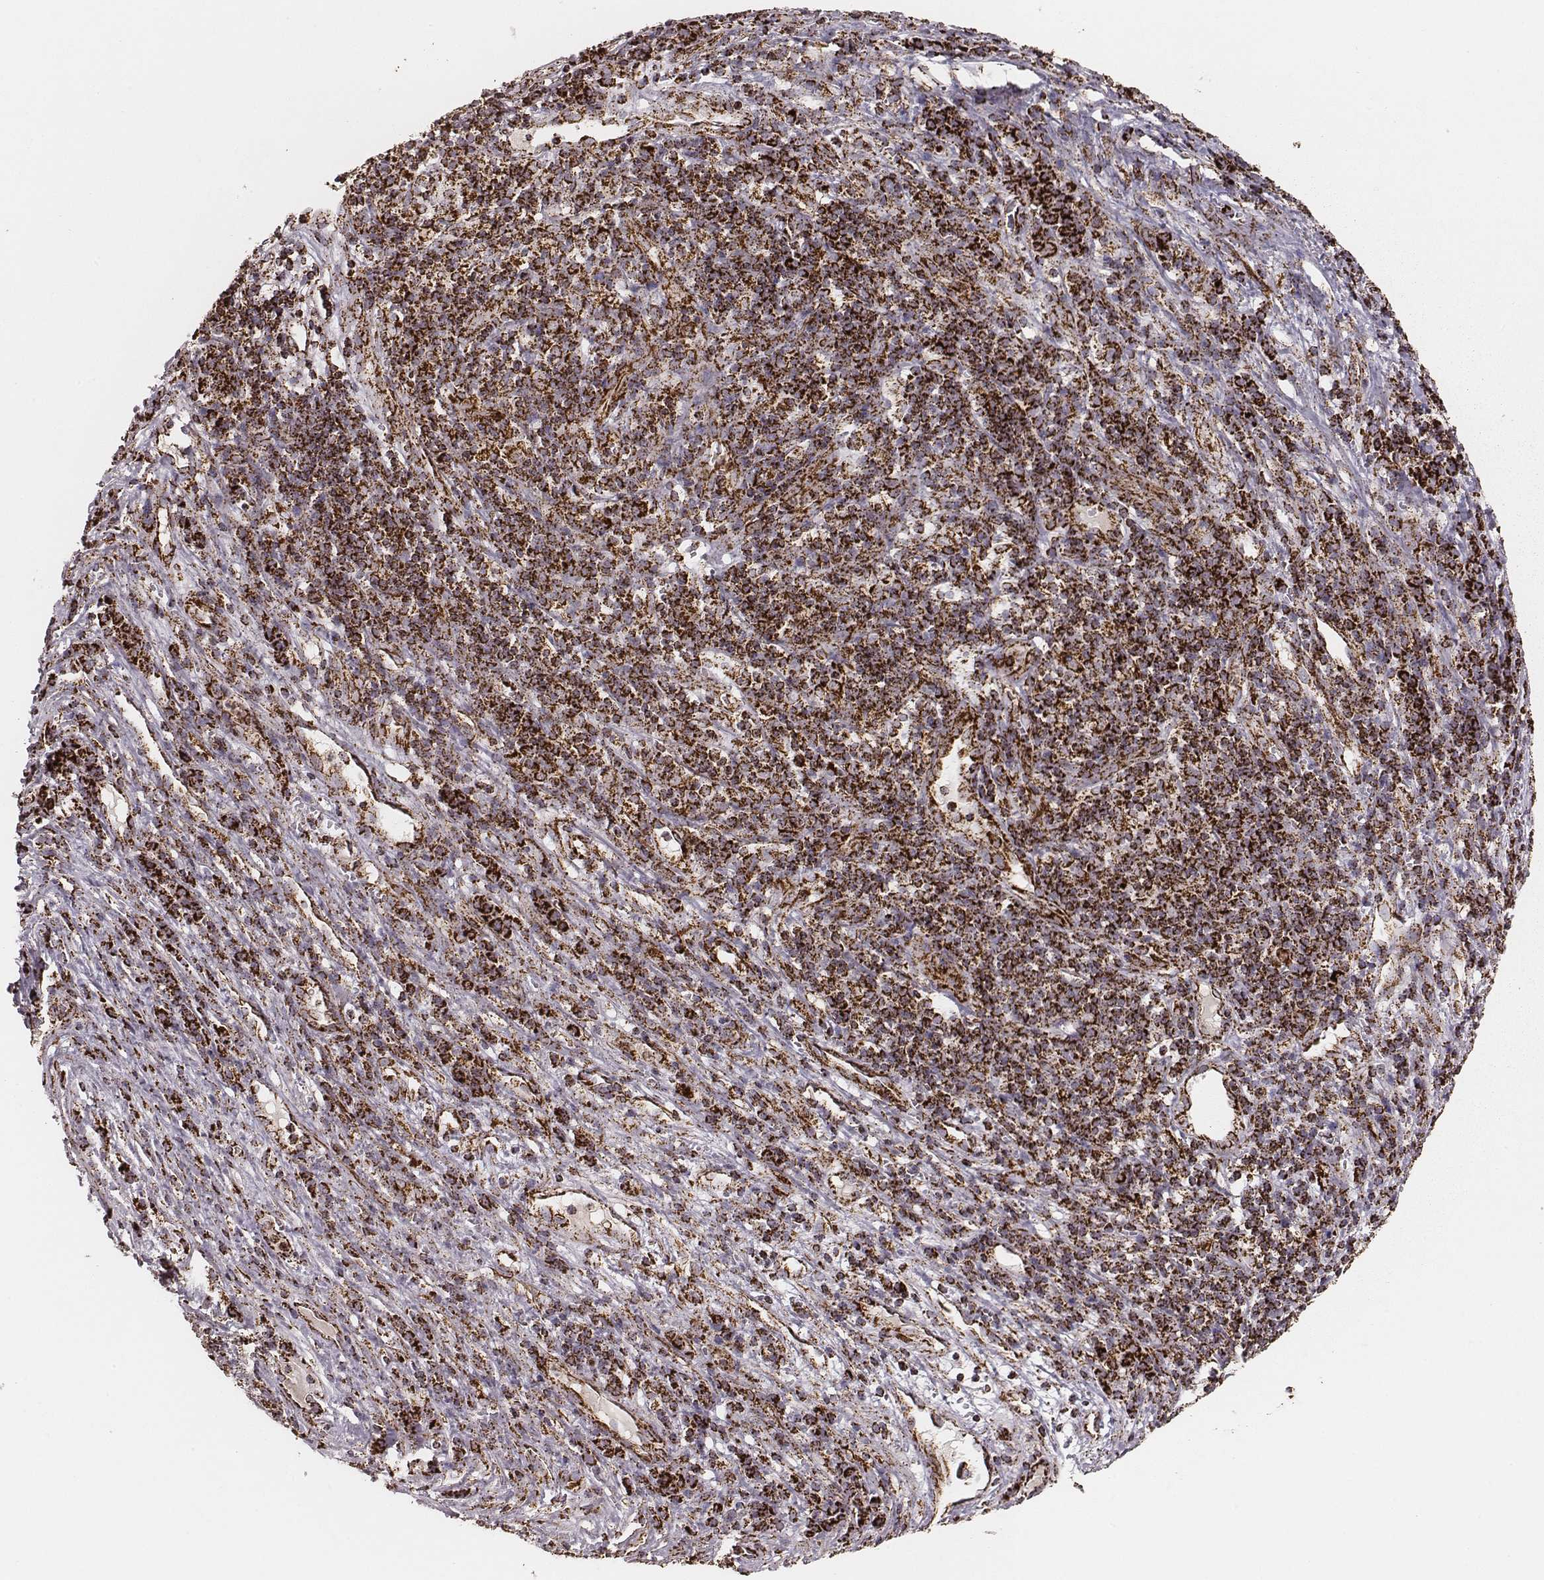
{"staining": {"intensity": "strong", "quantity": ">75%", "location": "cytoplasmic/membranous"}, "tissue": "liver cancer", "cell_type": "Tumor cells", "image_type": "cancer", "snomed": [{"axis": "morphology", "description": "Carcinoma, Hepatocellular, NOS"}, {"axis": "topography", "description": "Liver"}], "caption": "Immunohistochemical staining of liver hepatocellular carcinoma shows high levels of strong cytoplasmic/membranous protein expression in approximately >75% of tumor cells.", "gene": "TUFM", "patient": {"sex": "female", "age": 60}}